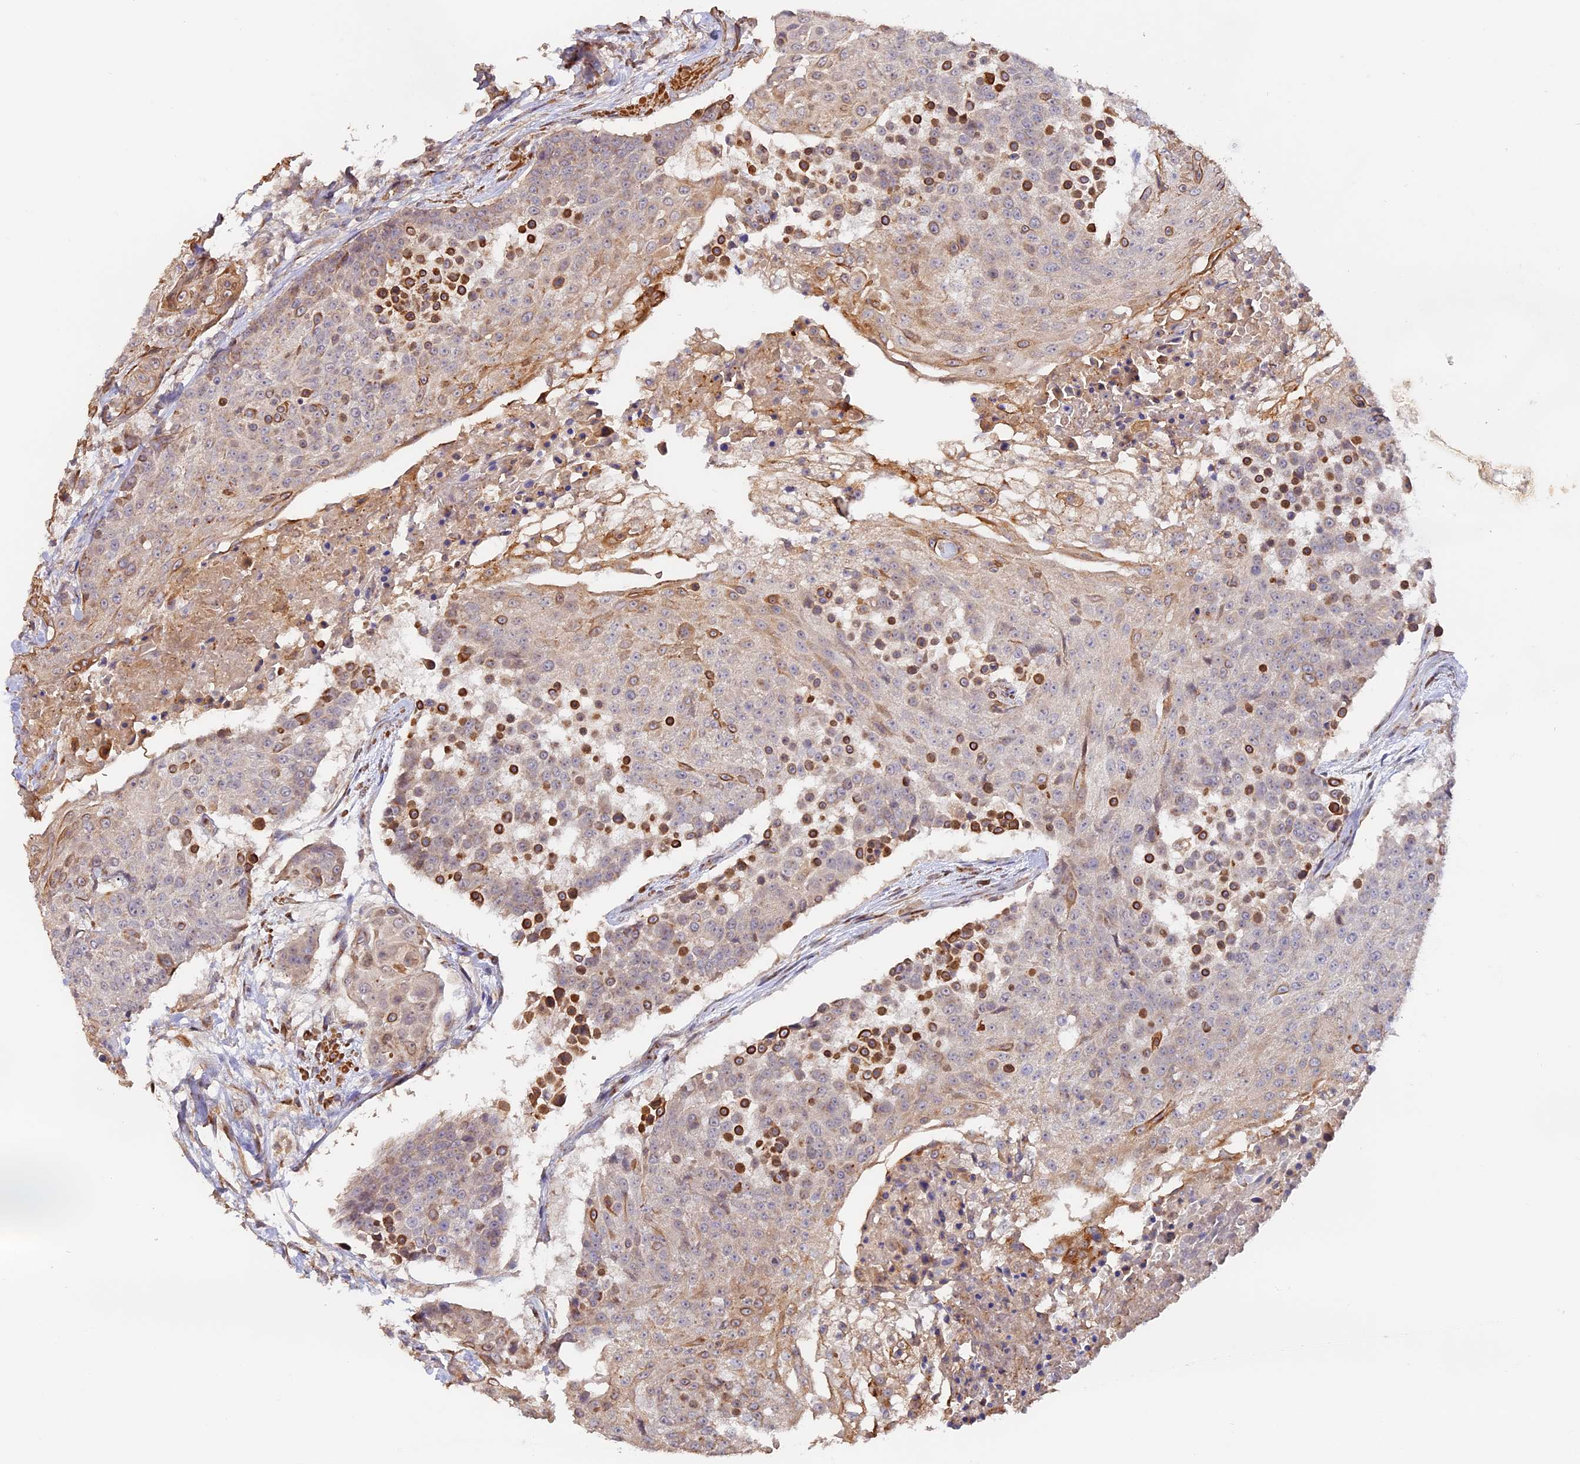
{"staining": {"intensity": "weak", "quantity": "<25%", "location": "cytoplasmic/membranous"}, "tissue": "urothelial cancer", "cell_type": "Tumor cells", "image_type": "cancer", "snomed": [{"axis": "morphology", "description": "Urothelial carcinoma, High grade"}, {"axis": "topography", "description": "Urinary bladder"}], "caption": "Tumor cells show no significant staining in urothelial carcinoma (high-grade).", "gene": "TANGO6", "patient": {"sex": "female", "age": 63}}